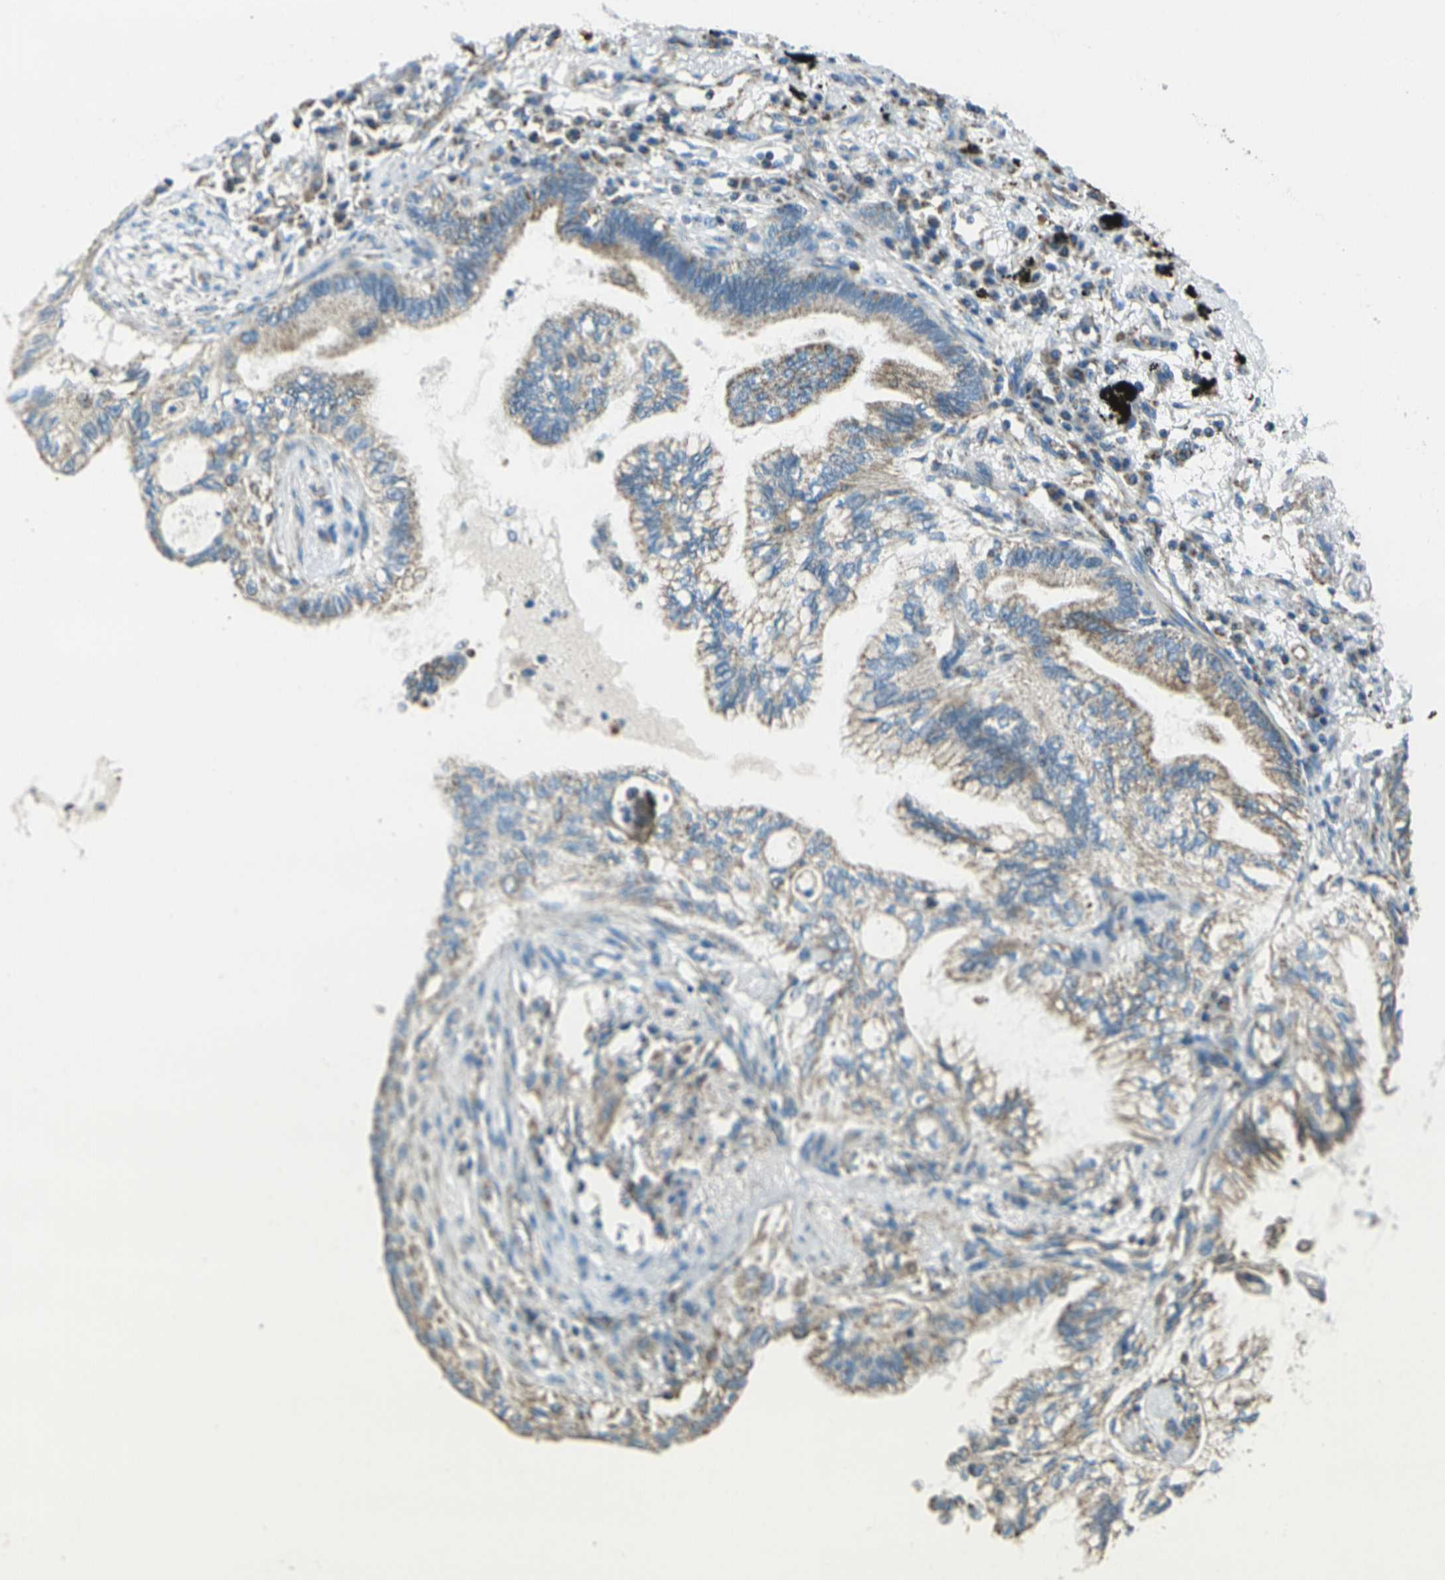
{"staining": {"intensity": "moderate", "quantity": ">75%", "location": "cytoplasmic/membranous"}, "tissue": "lung cancer", "cell_type": "Tumor cells", "image_type": "cancer", "snomed": [{"axis": "morphology", "description": "Normal tissue, NOS"}, {"axis": "morphology", "description": "Adenocarcinoma, NOS"}, {"axis": "topography", "description": "Bronchus"}, {"axis": "topography", "description": "Lung"}], "caption": "There is medium levels of moderate cytoplasmic/membranous staining in tumor cells of adenocarcinoma (lung), as demonstrated by immunohistochemical staining (brown color).", "gene": "IRF3", "patient": {"sex": "female", "age": 70}}